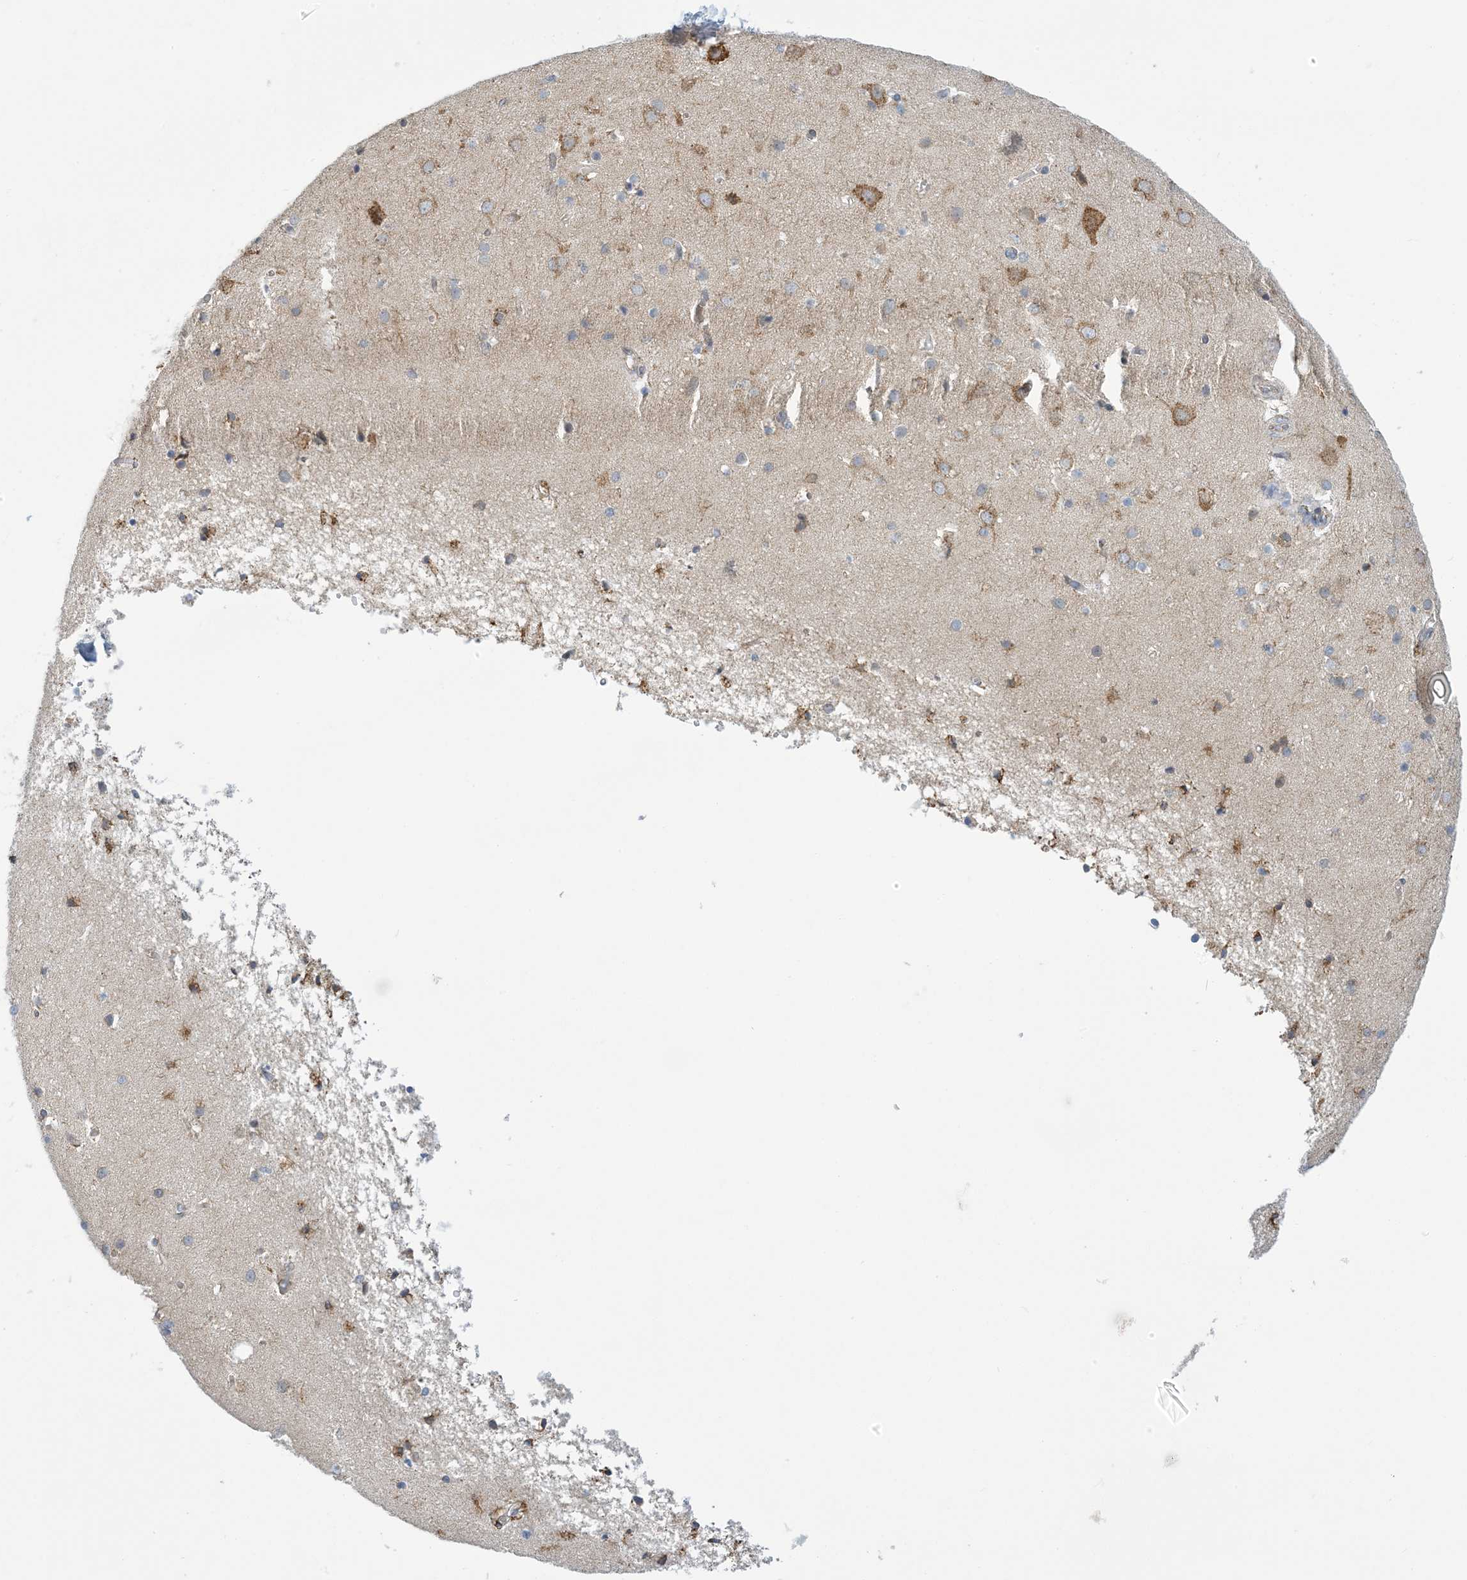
{"staining": {"intensity": "weak", "quantity": "25%-75%", "location": "cytoplasmic/membranous"}, "tissue": "cerebral cortex", "cell_type": "Endothelial cells", "image_type": "normal", "snomed": [{"axis": "morphology", "description": "Normal tissue, NOS"}, {"axis": "topography", "description": "Cerebral cortex"}], "caption": "Cerebral cortex was stained to show a protein in brown. There is low levels of weak cytoplasmic/membranous expression in about 25%-75% of endothelial cells. Immunohistochemistry stains the protein in brown and the nuclei are stained blue.", "gene": "CCDC14", "patient": {"sex": "male", "age": 54}}